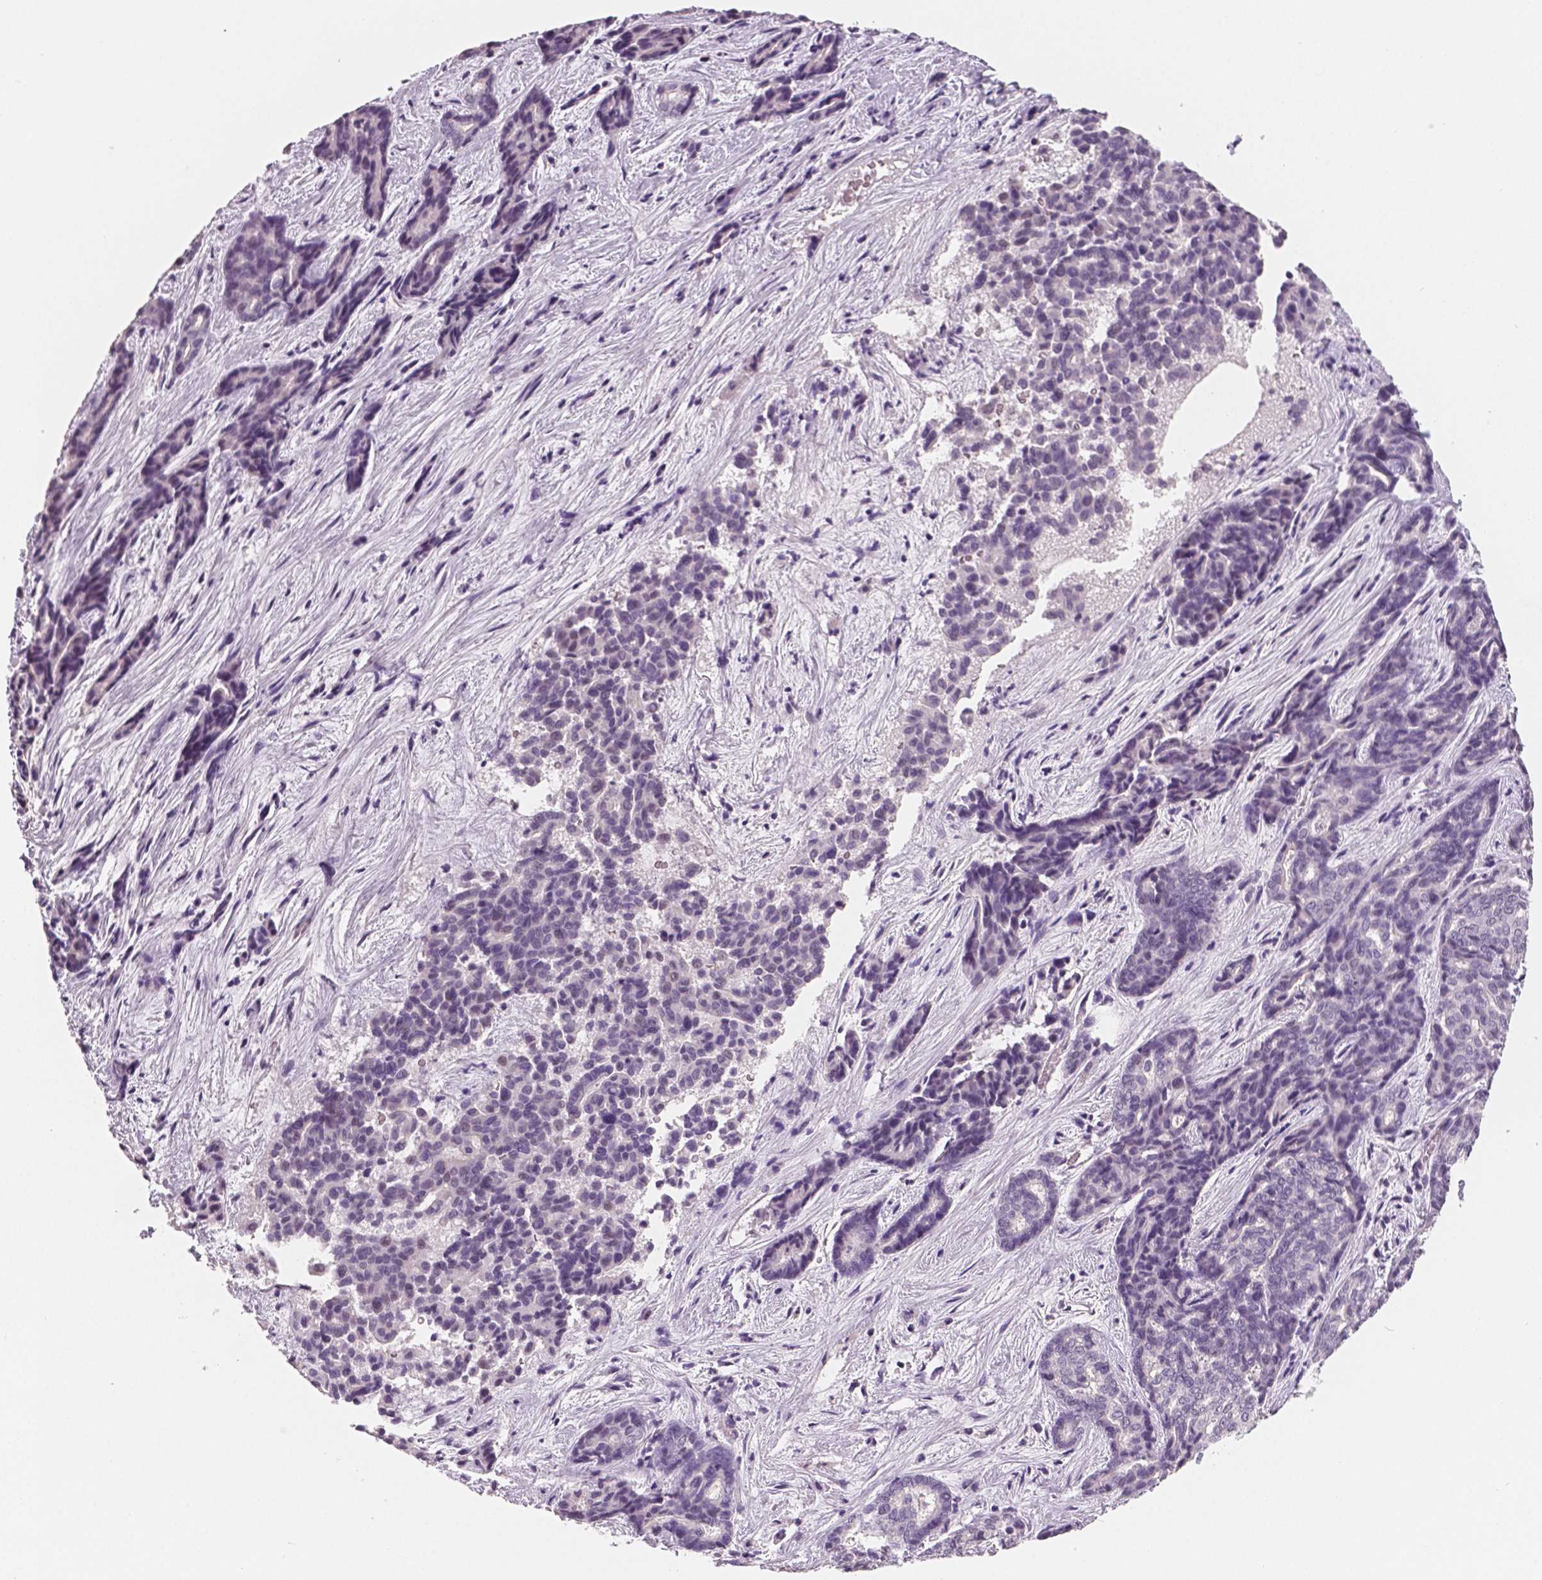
{"staining": {"intensity": "negative", "quantity": "none", "location": "none"}, "tissue": "liver cancer", "cell_type": "Tumor cells", "image_type": "cancer", "snomed": [{"axis": "morphology", "description": "Cholangiocarcinoma"}, {"axis": "topography", "description": "Liver"}], "caption": "Immunohistochemistry photomicrograph of human liver cancer stained for a protein (brown), which displays no expression in tumor cells.", "gene": "TSPAN7", "patient": {"sex": "female", "age": 64}}